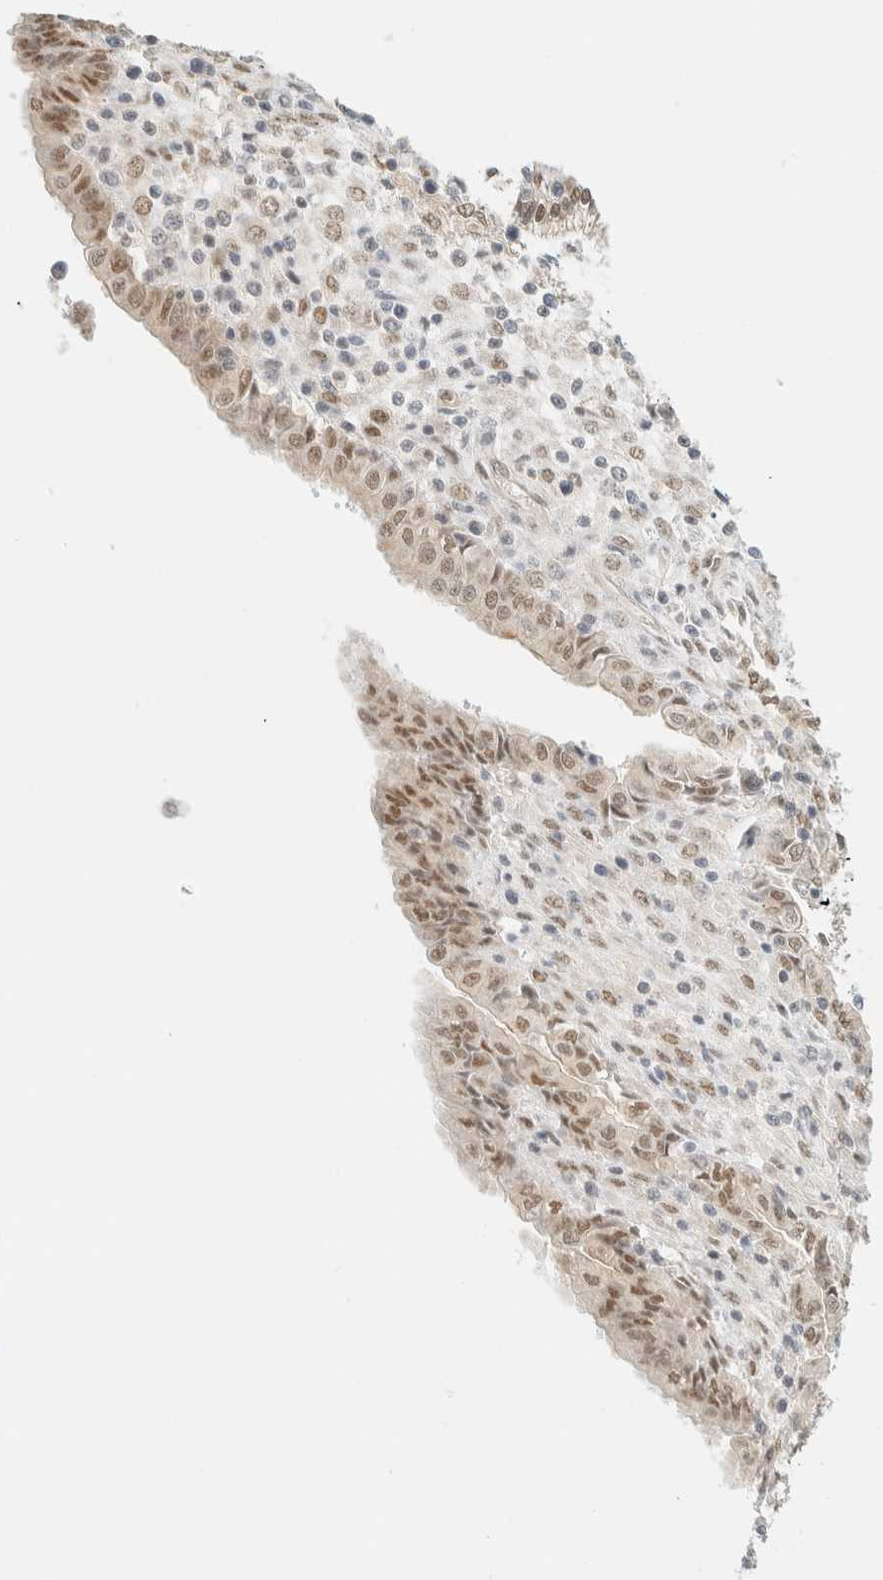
{"staining": {"intensity": "moderate", "quantity": "<25%", "location": "nuclear"}, "tissue": "endometrial cancer", "cell_type": "Tumor cells", "image_type": "cancer", "snomed": [{"axis": "morphology", "description": "Normal tissue, NOS"}, {"axis": "morphology", "description": "Adenocarcinoma, NOS"}, {"axis": "topography", "description": "Endometrium"}], "caption": "Immunohistochemical staining of human adenocarcinoma (endometrial) demonstrates moderate nuclear protein positivity in about <25% of tumor cells.", "gene": "PYGO2", "patient": {"sex": "female", "age": 53}}